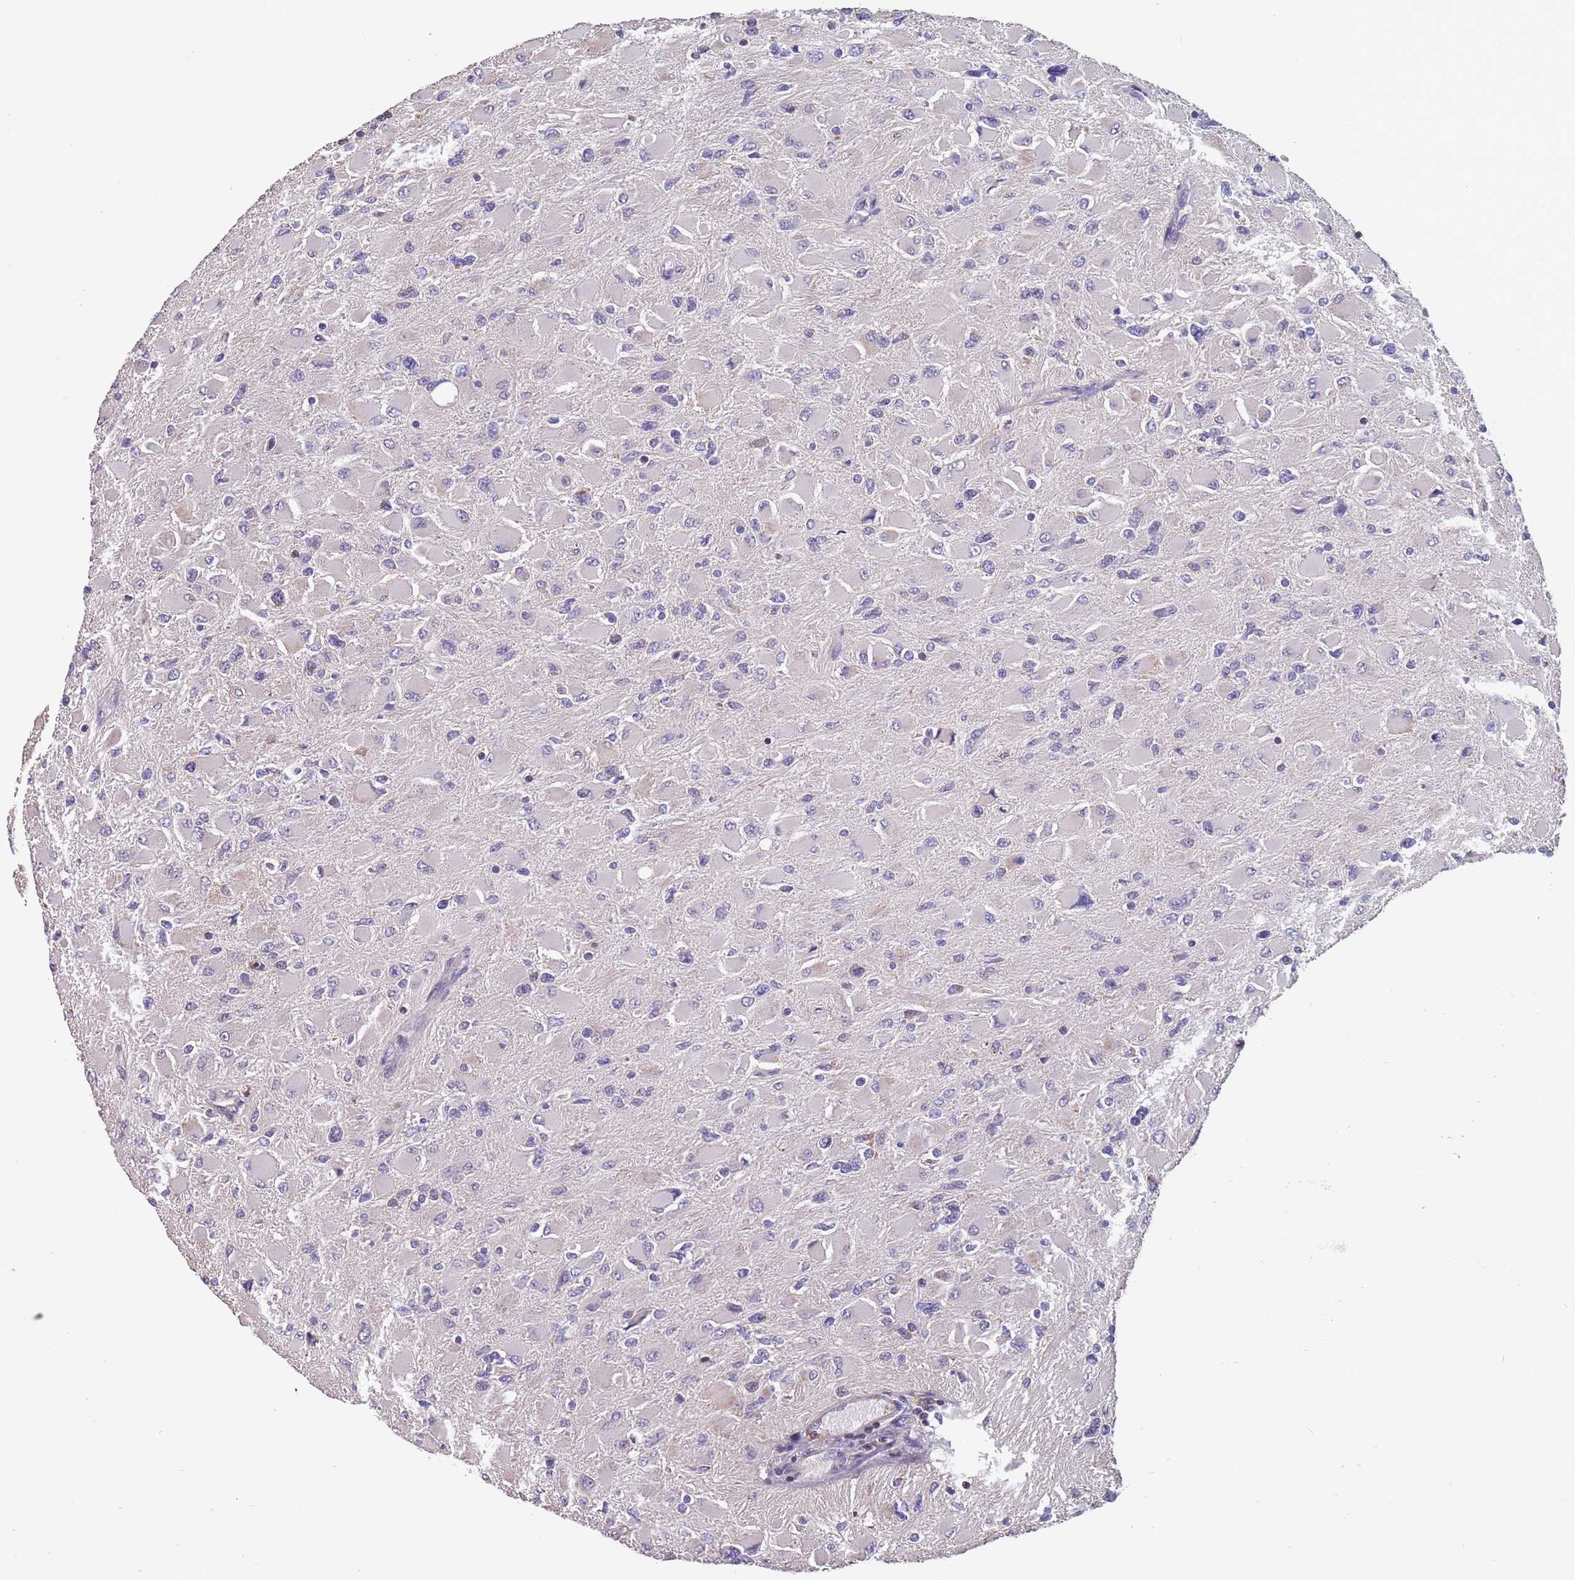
{"staining": {"intensity": "negative", "quantity": "none", "location": "none"}, "tissue": "glioma", "cell_type": "Tumor cells", "image_type": "cancer", "snomed": [{"axis": "morphology", "description": "Glioma, malignant, High grade"}, {"axis": "topography", "description": "Cerebral cortex"}], "caption": "A micrograph of human malignant glioma (high-grade) is negative for staining in tumor cells.", "gene": "TOMM40L", "patient": {"sex": "female", "age": 36}}